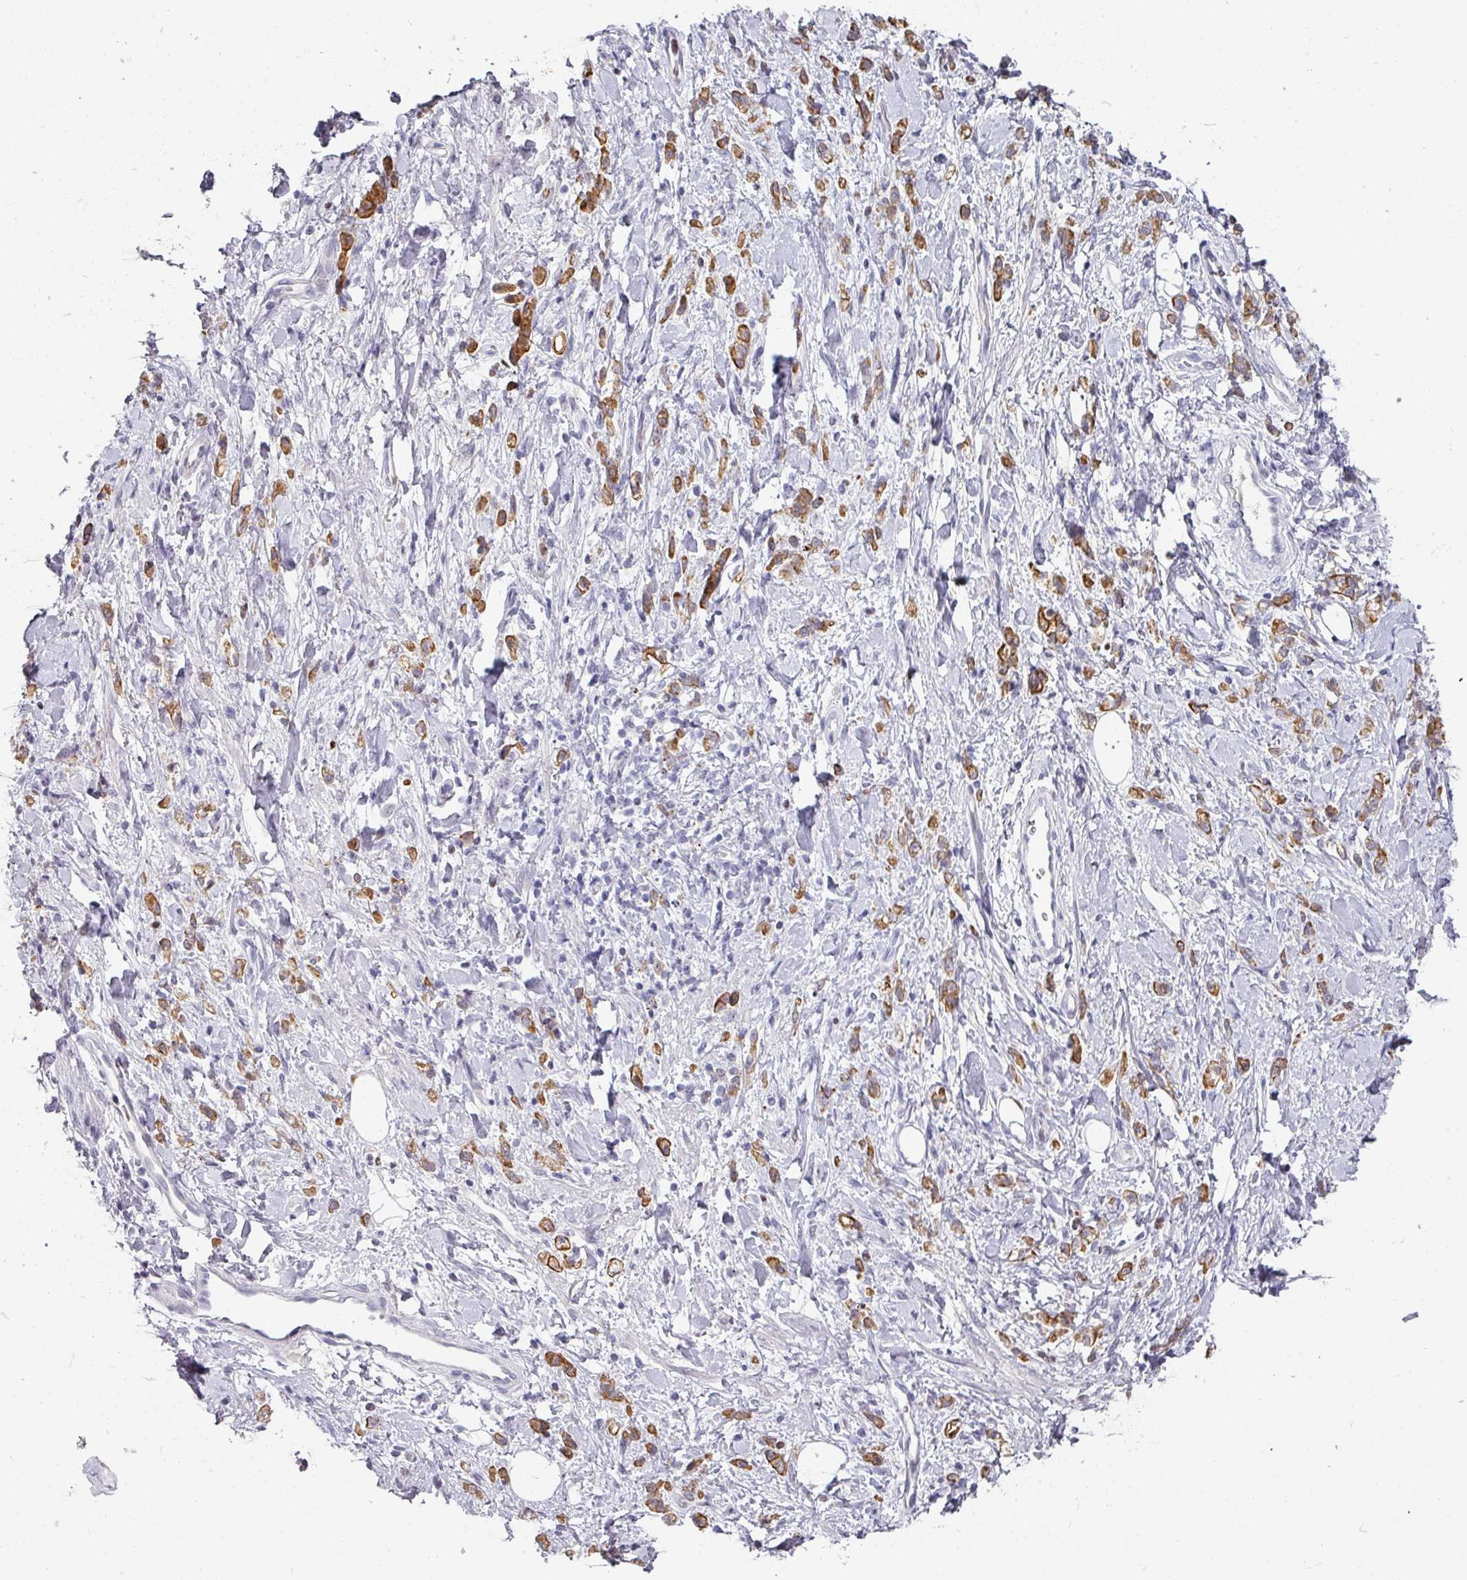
{"staining": {"intensity": "strong", "quantity": ">75%", "location": "cytoplasmic/membranous"}, "tissue": "stomach cancer", "cell_type": "Tumor cells", "image_type": "cancer", "snomed": [{"axis": "morphology", "description": "Adenocarcinoma, NOS"}, {"axis": "topography", "description": "Stomach"}], "caption": "Stomach adenocarcinoma stained with a protein marker demonstrates strong staining in tumor cells.", "gene": "GTF2H3", "patient": {"sex": "male", "age": 77}}